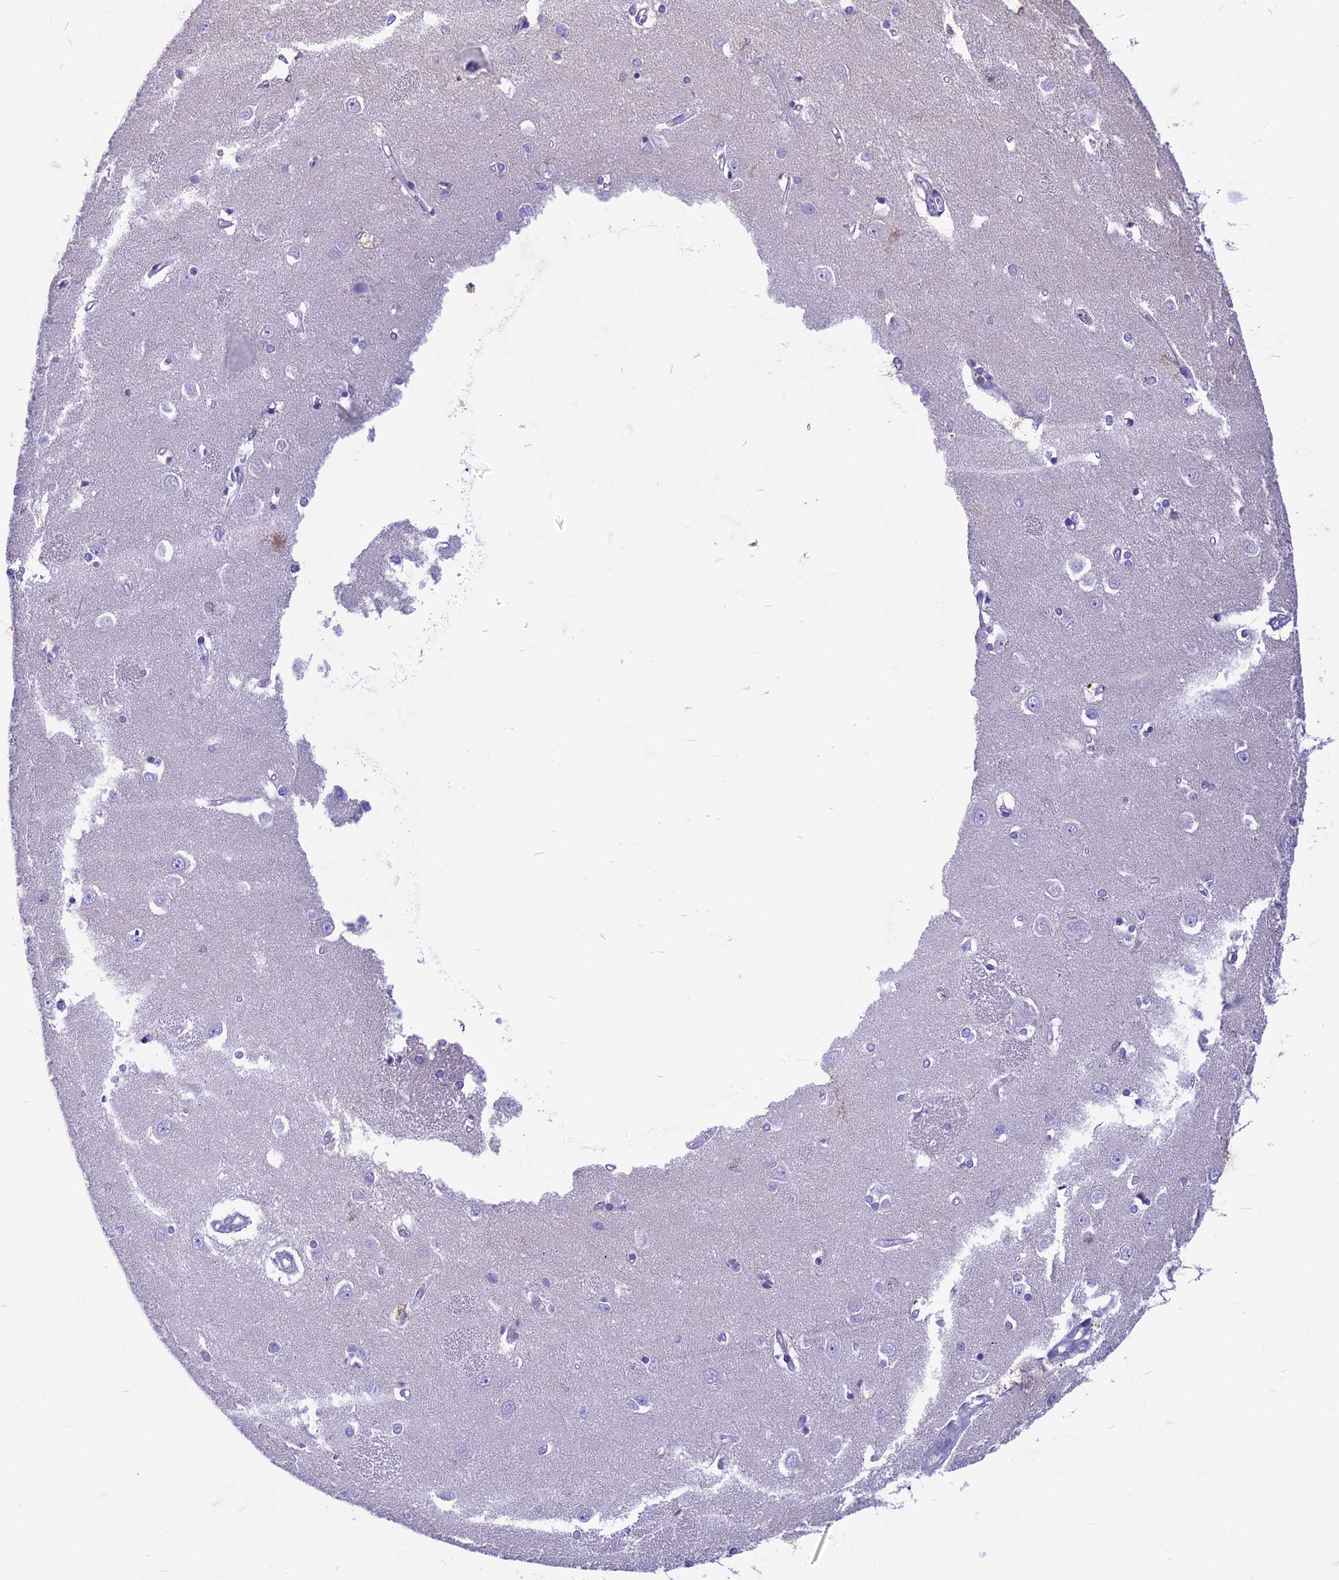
{"staining": {"intensity": "negative", "quantity": "none", "location": "none"}, "tissue": "caudate", "cell_type": "Glial cells", "image_type": "normal", "snomed": [{"axis": "morphology", "description": "Normal tissue, NOS"}, {"axis": "topography", "description": "Lateral ventricle wall"}], "caption": "Immunohistochemistry of benign caudate displays no expression in glial cells.", "gene": "CDAN1", "patient": {"sex": "male", "age": 37}}